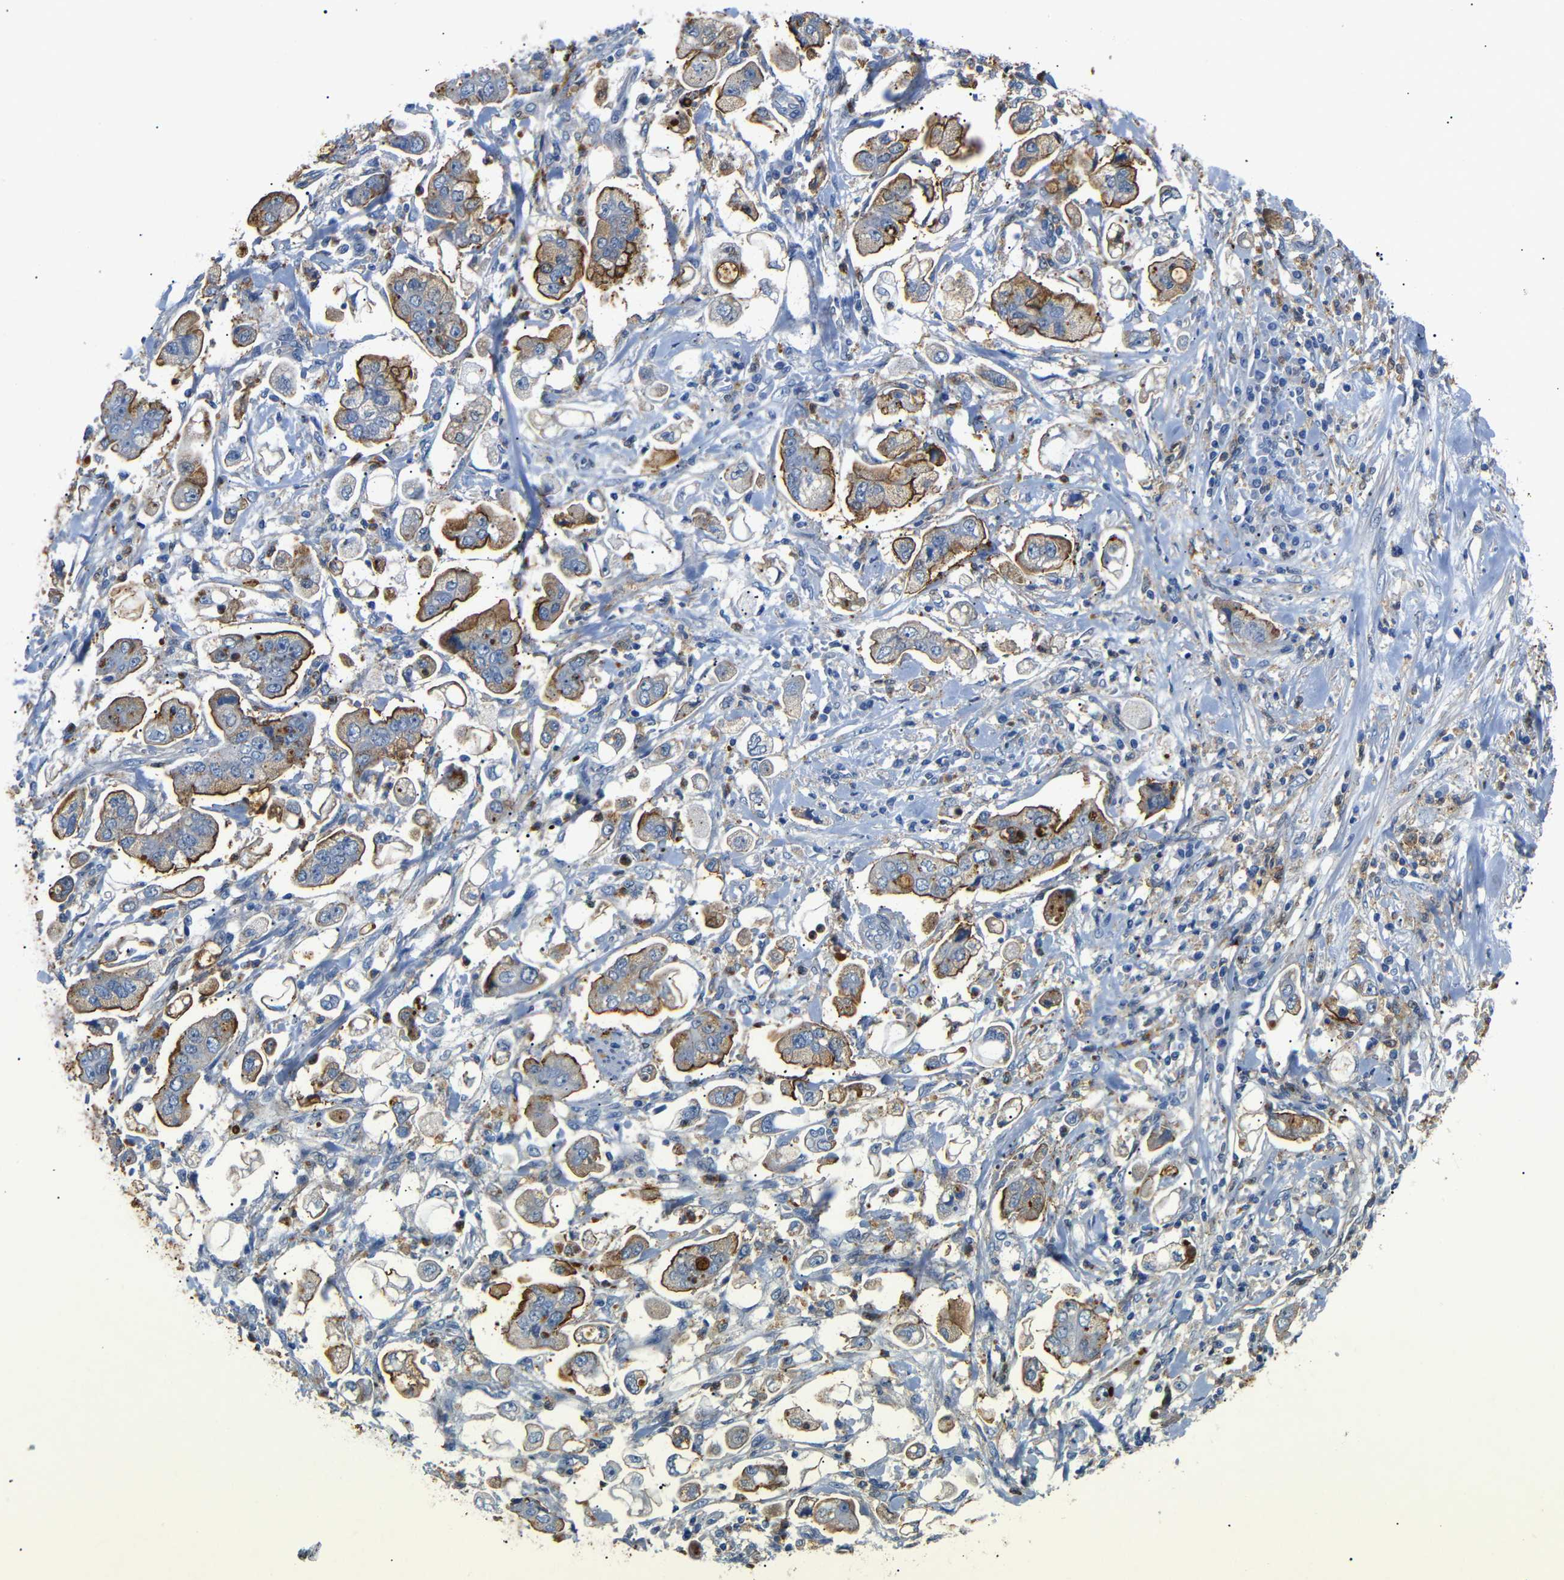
{"staining": {"intensity": "moderate", "quantity": "25%-75%", "location": "cytoplasmic/membranous"}, "tissue": "stomach cancer", "cell_type": "Tumor cells", "image_type": "cancer", "snomed": [{"axis": "morphology", "description": "Adenocarcinoma, NOS"}, {"axis": "topography", "description": "Stomach"}], "caption": "Immunohistochemistry micrograph of human stomach cancer stained for a protein (brown), which displays medium levels of moderate cytoplasmic/membranous staining in approximately 25%-75% of tumor cells.", "gene": "SDCBP", "patient": {"sex": "male", "age": 62}}